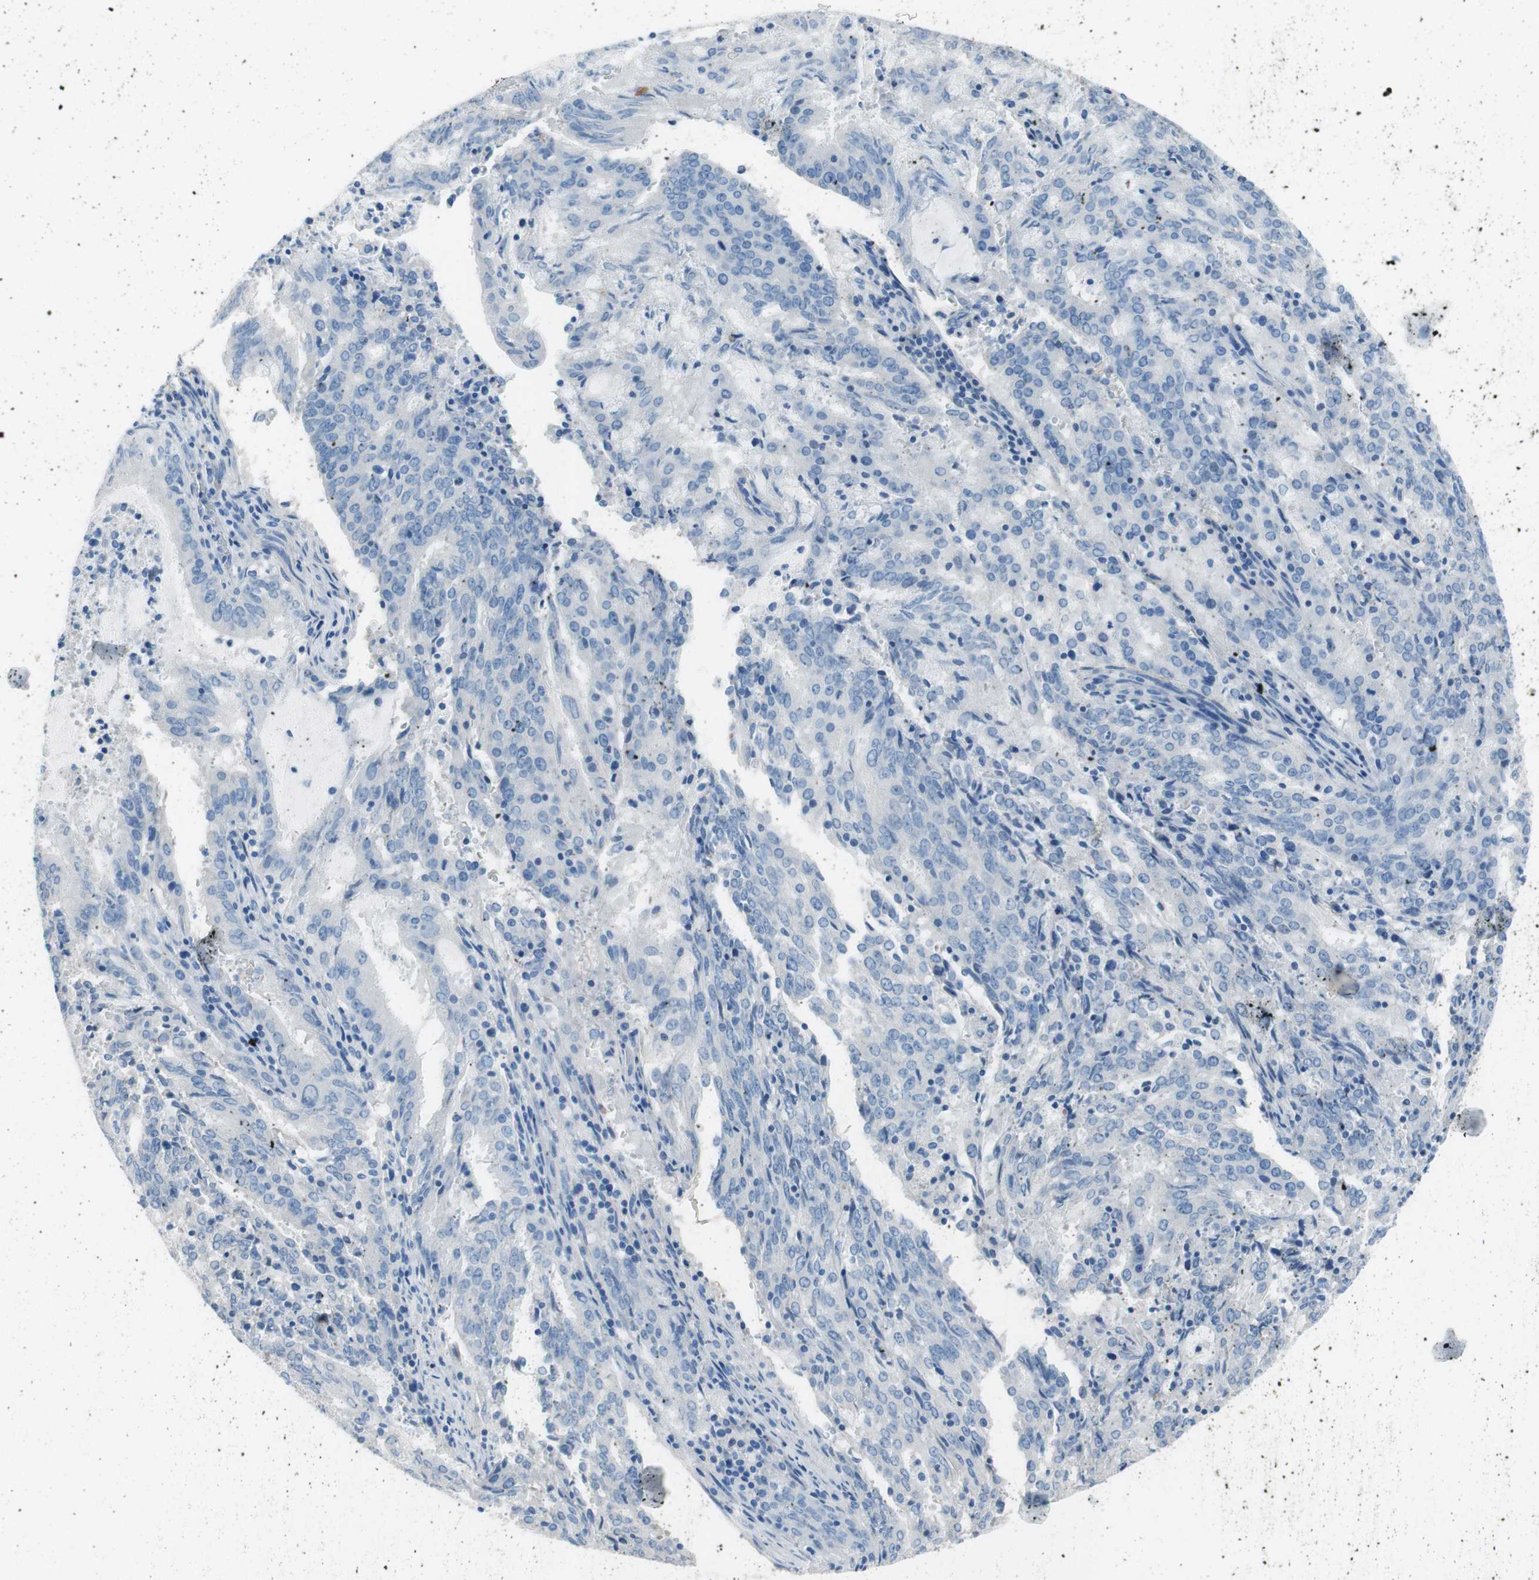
{"staining": {"intensity": "negative", "quantity": "none", "location": "none"}, "tissue": "cervical cancer", "cell_type": "Tumor cells", "image_type": "cancer", "snomed": [{"axis": "morphology", "description": "Adenocarcinoma, NOS"}, {"axis": "topography", "description": "Cervix"}], "caption": "Cervical adenocarcinoma stained for a protein using IHC reveals no positivity tumor cells.", "gene": "EVA1A", "patient": {"sex": "female", "age": 44}}